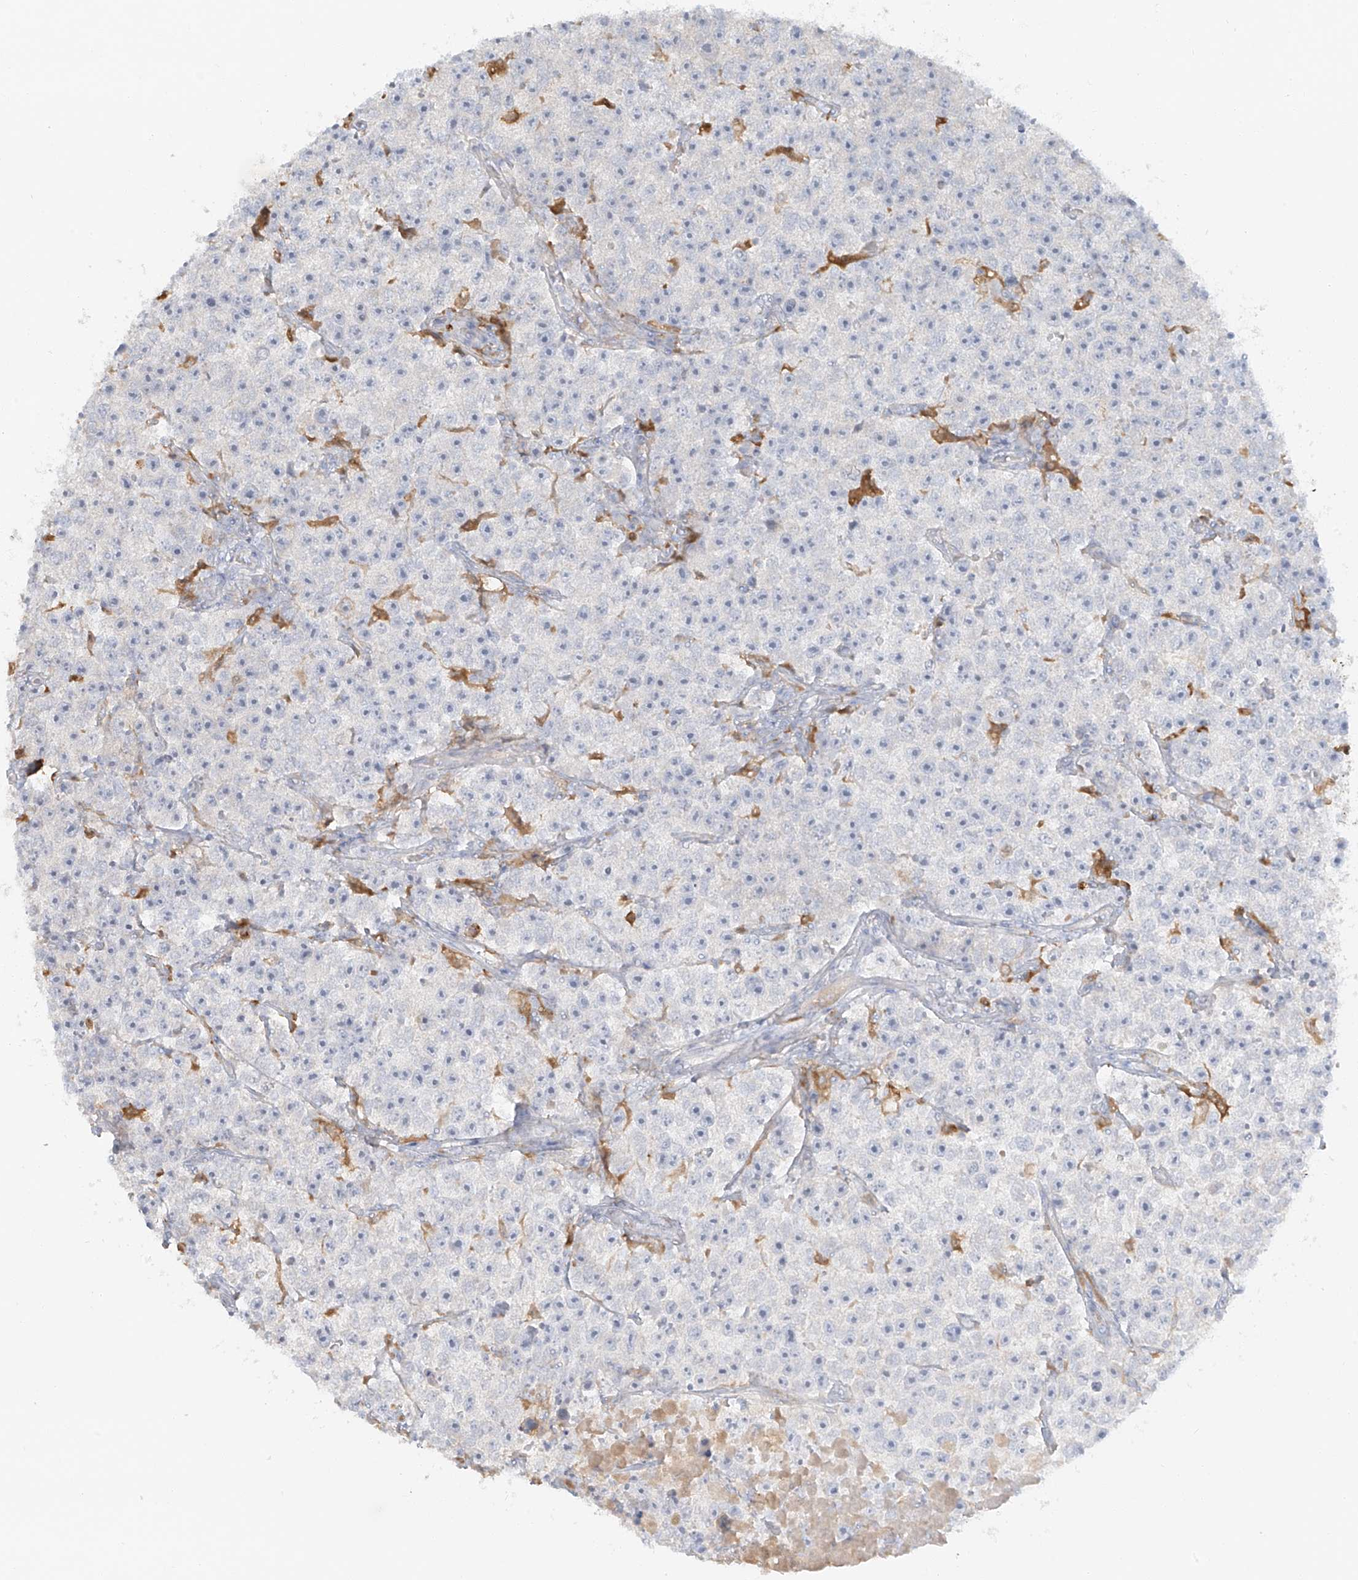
{"staining": {"intensity": "negative", "quantity": "none", "location": "none"}, "tissue": "testis cancer", "cell_type": "Tumor cells", "image_type": "cancer", "snomed": [{"axis": "morphology", "description": "Seminoma, NOS"}, {"axis": "topography", "description": "Testis"}], "caption": "Tumor cells show no significant positivity in testis seminoma.", "gene": "UPK1B", "patient": {"sex": "male", "age": 22}}